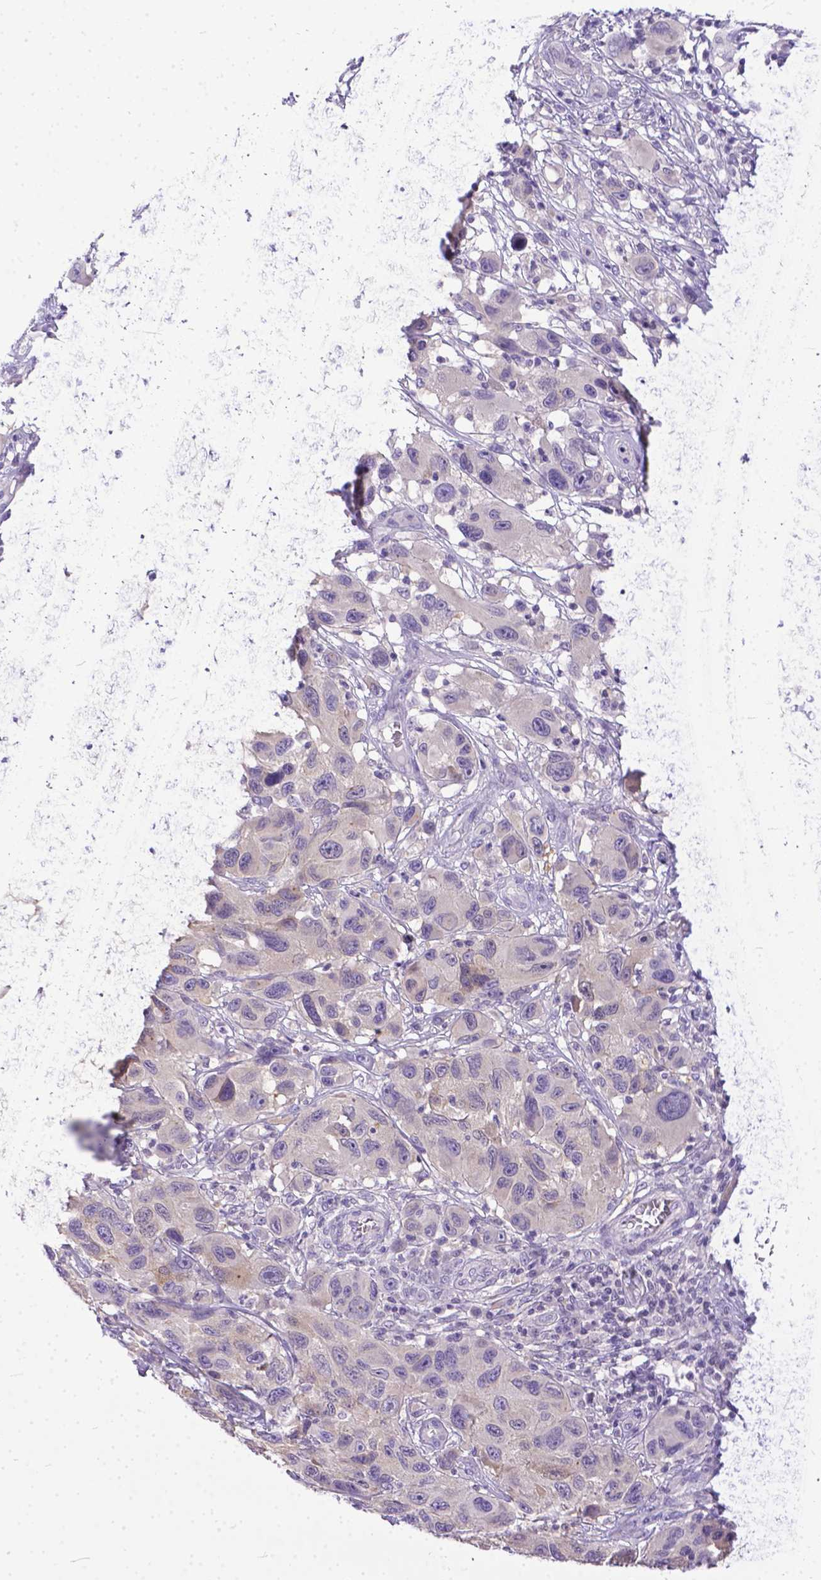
{"staining": {"intensity": "negative", "quantity": "none", "location": "none"}, "tissue": "melanoma", "cell_type": "Tumor cells", "image_type": "cancer", "snomed": [{"axis": "morphology", "description": "Malignant melanoma, NOS"}, {"axis": "topography", "description": "Skin"}], "caption": "Immunohistochemistry (IHC) histopathology image of melanoma stained for a protein (brown), which shows no positivity in tumor cells. The staining is performed using DAB brown chromogen with nuclei counter-stained in using hematoxylin.", "gene": "TTLL6", "patient": {"sex": "male", "age": 53}}